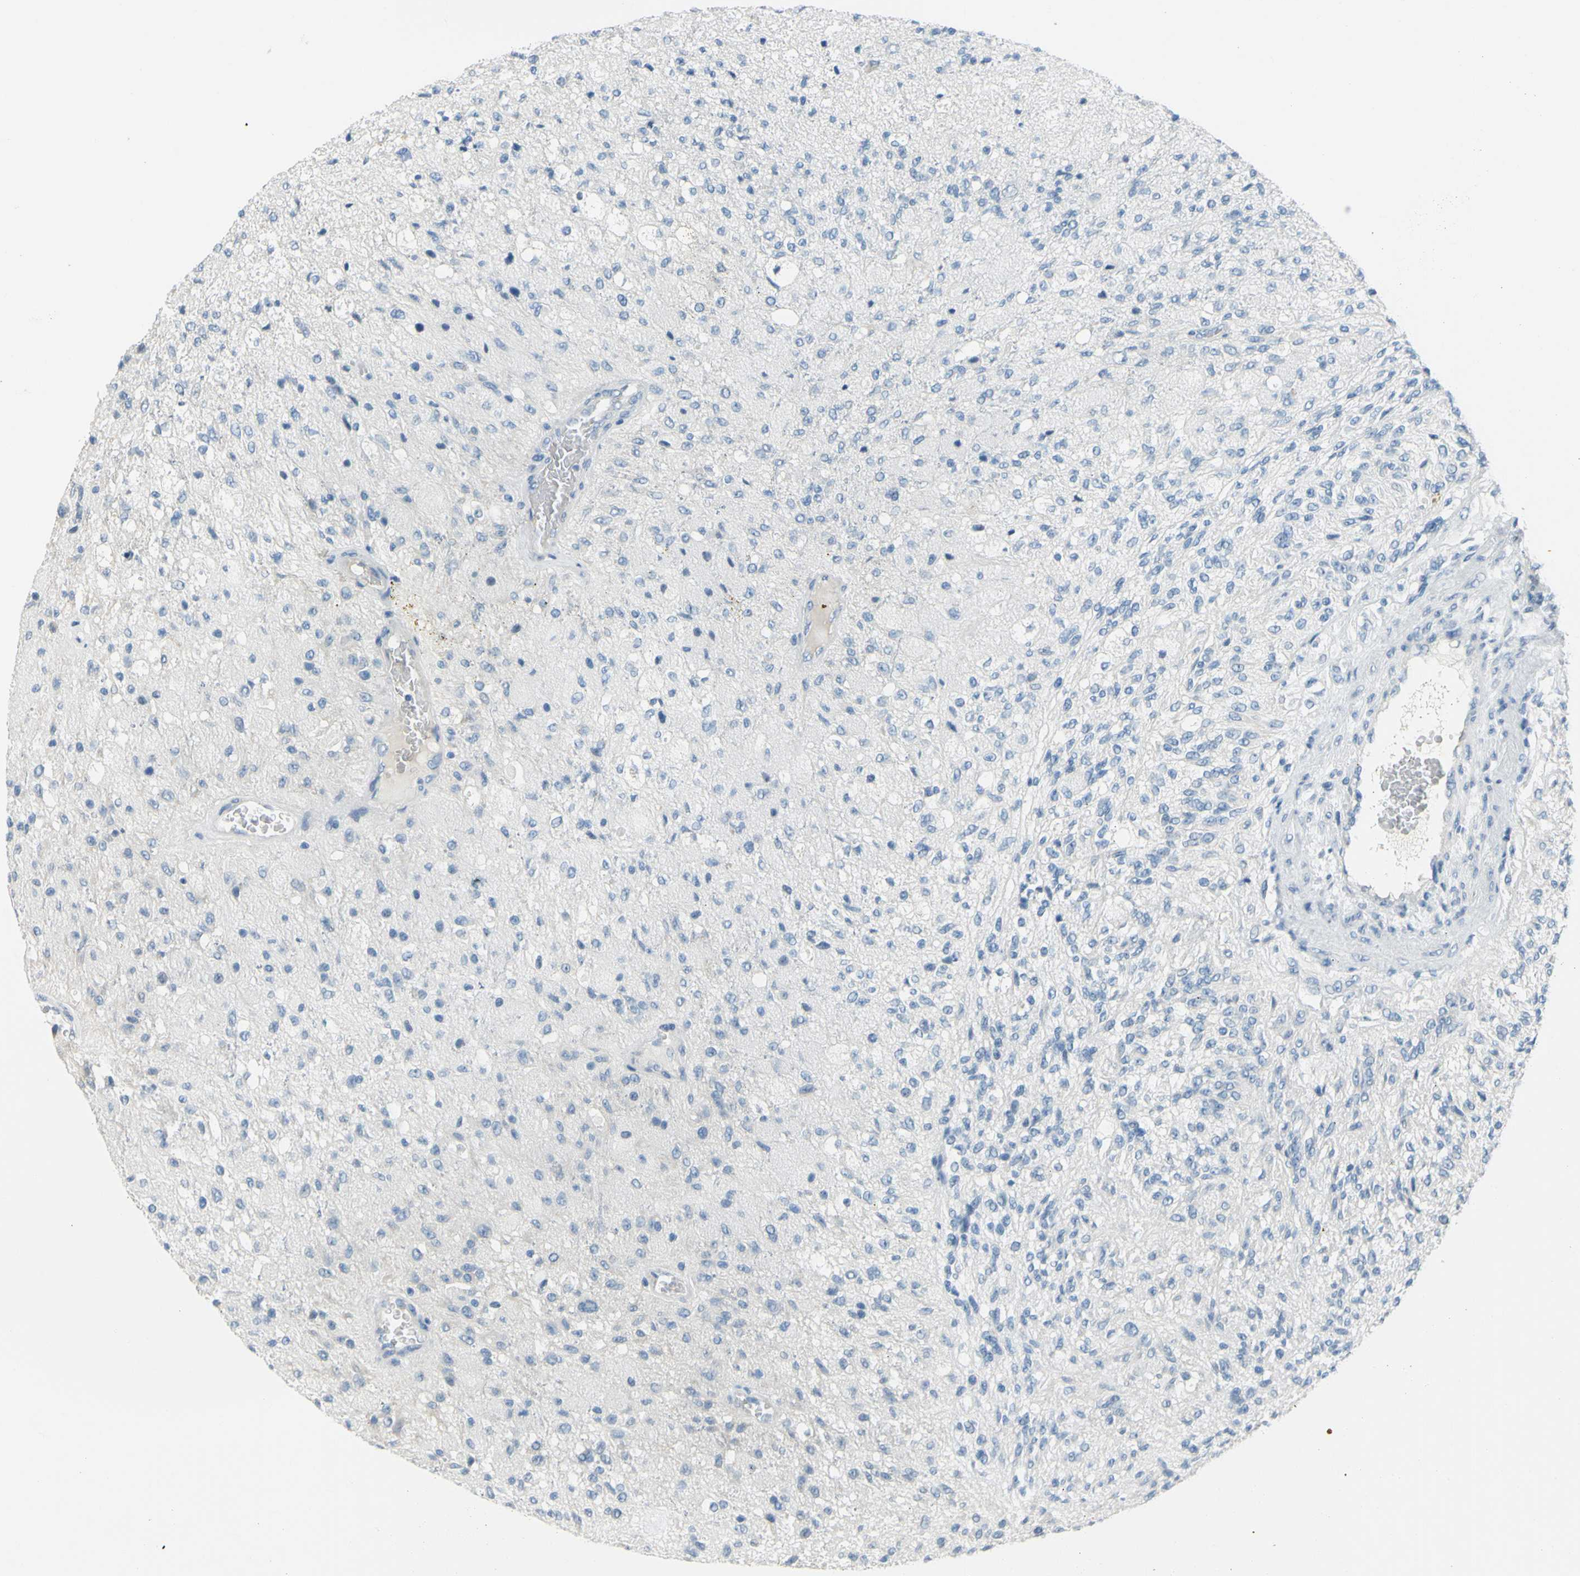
{"staining": {"intensity": "negative", "quantity": "none", "location": "none"}, "tissue": "glioma", "cell_type": "Tumor cells", "image_type": "cancer", "snomed": [{"axis": "morphology", "description": "Normal tissue, NOS"}, {"axis": "morphology", "description": "Glioma, malignant, High grade"}, {"axis": "topography", "description": "Cerebral cortex"}], "caption": "Glioma stained for a protein using immunohistochemistry (IHC) exhibits no staining tumor cells.", "gene": "DCT", "patient": {"sex": "male", "age": 77}}